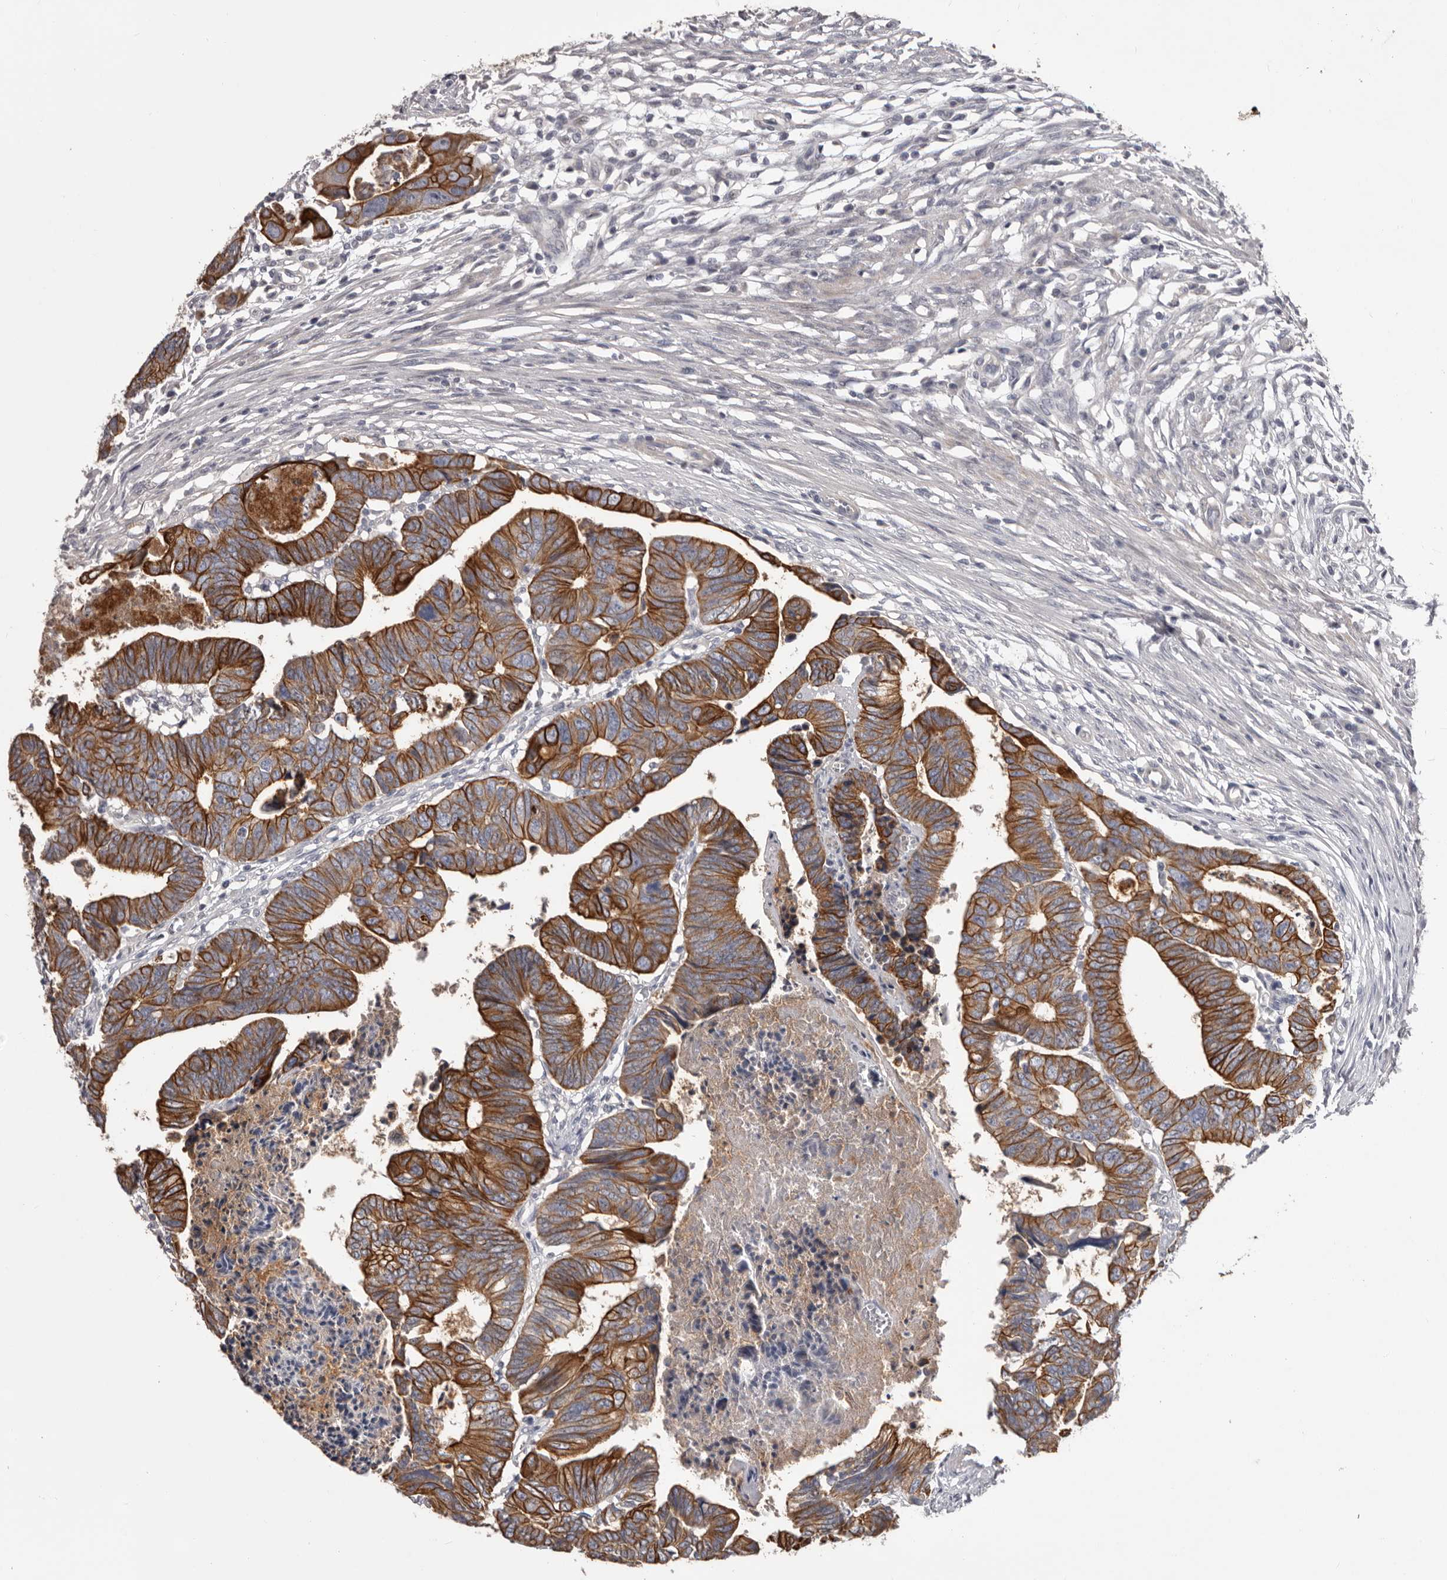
{"staining": {"intensity": "strong", "quantity": ">75%", "location": "cytoplasmic/membranous"}, "tissue": "colorectal cancer", "cell_type": "Tumor cells", "image_type": "cancer", "snomed": [{"axis": "morphology", "description": "Adenocarcinoma, NOS"}, {"axis": "topography", "description": "Rectum"}], "caption": "Human colorectal adenocarcinoma stained for a protein (brown) exhibits strong cytoplasmic/membranous positive expression in about >75% of tumor cells.", "gene": "LPAR6", "patient": {"sex": "female", "age": 65}}